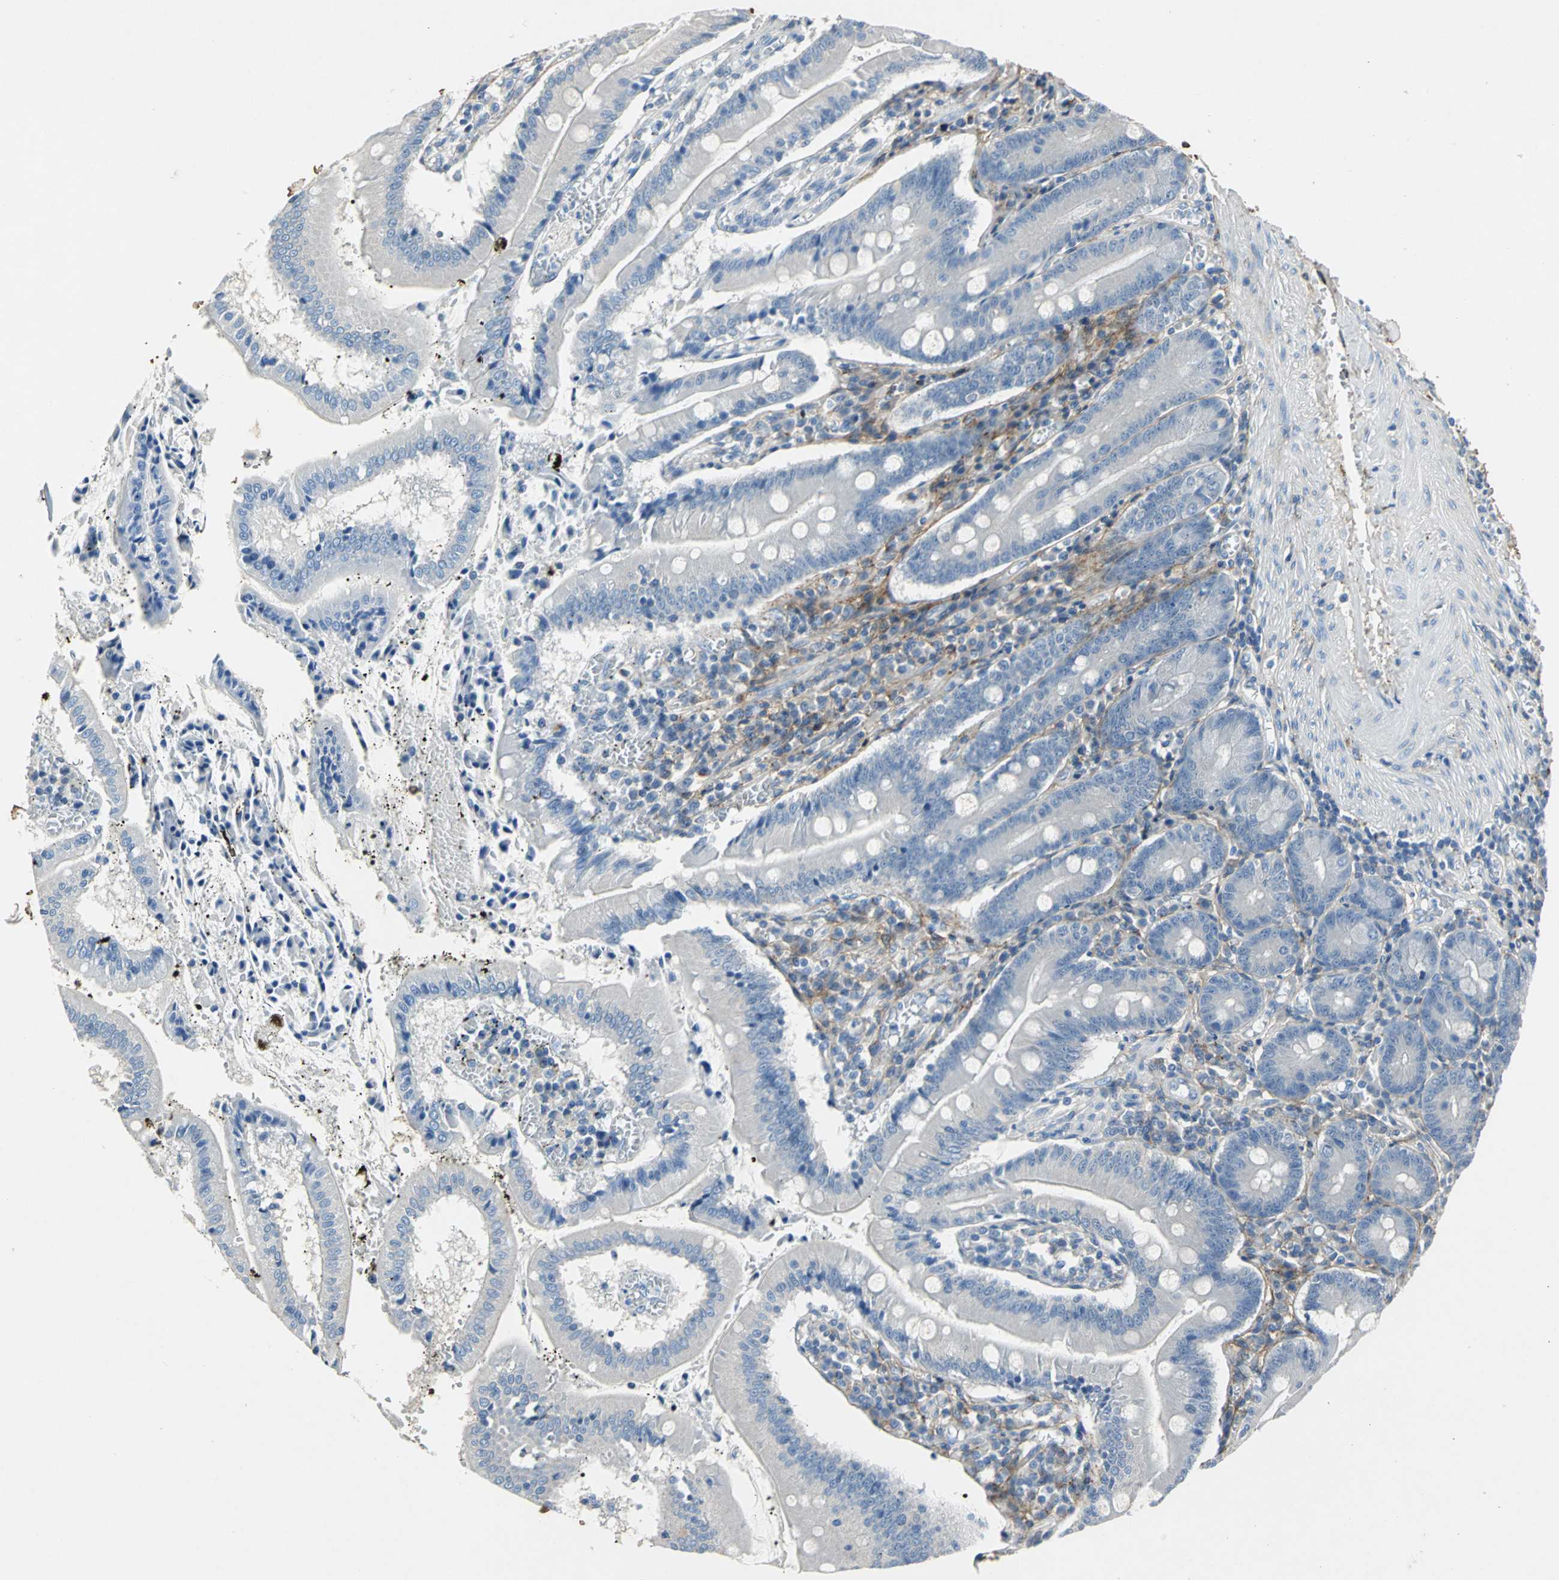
{"staining": {"intensity": "negative", "quantity": "none", "location": "none"}, "tissue": "small intestine", "cell_type": "Glandular cells", "image_type": "normal", "snomed": [{"axis": "morphology", "description": "Normal tissue, NOS"}, {"axis": "topography", "description": "Small intestine"}], "caption": "An image of small intestine stained for a protein displays no brown staining in glandular cells. The staining is performed using DAB brown chromogen with nuclei counter-stained in using hematoxylin.", "gene": "EFNB3", "patient": {"sex": "male", "age": 71}}